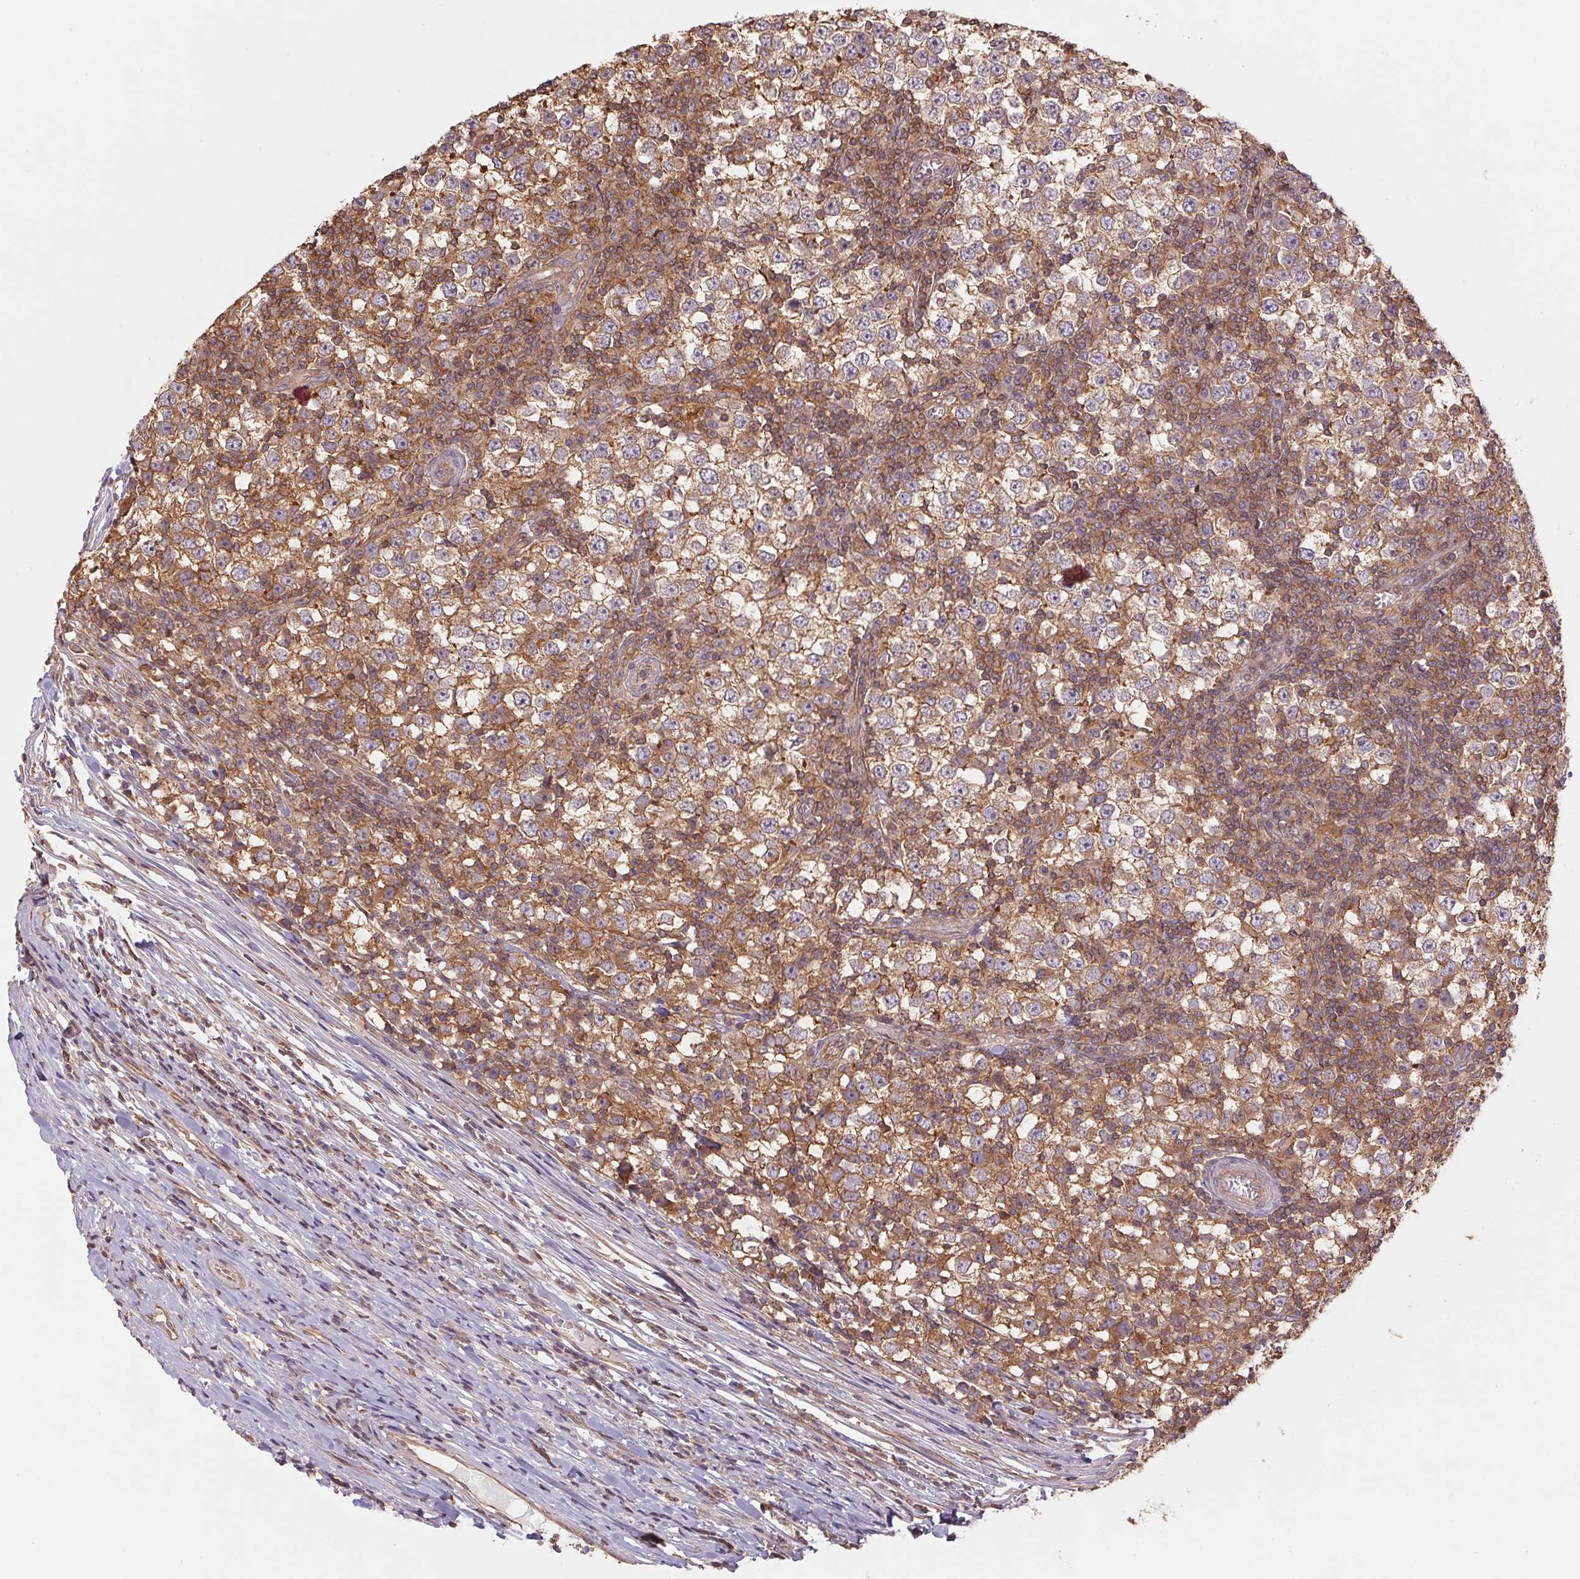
{"staining": {"intensity": "moderate", "quantity": ">75%", "location": "cytoplasmic/membranous"}, "tissue": "testis cancer", "cell_type": "Tumor cells", "image_type": "cancer", "snomed": [{"axis": "morphology", "description": "Seminoma, NOS"}, {"axis": "topography", "description": "Testis"}], "caption": "Immunohistochemistry staining of testis seminoma, which demonstrates medium levels of moderate cytoplasmic/membranous staining in about >75% of tumor cells indicating moderate cytoplasmic/membranous protein positivity. The staining was performed using DAB (brown) for protein detection and nuclei were counterstained in hematoxylin (blue).", "gene": "TUBA3D", "patient": {"sex": "male", "age": 65}}